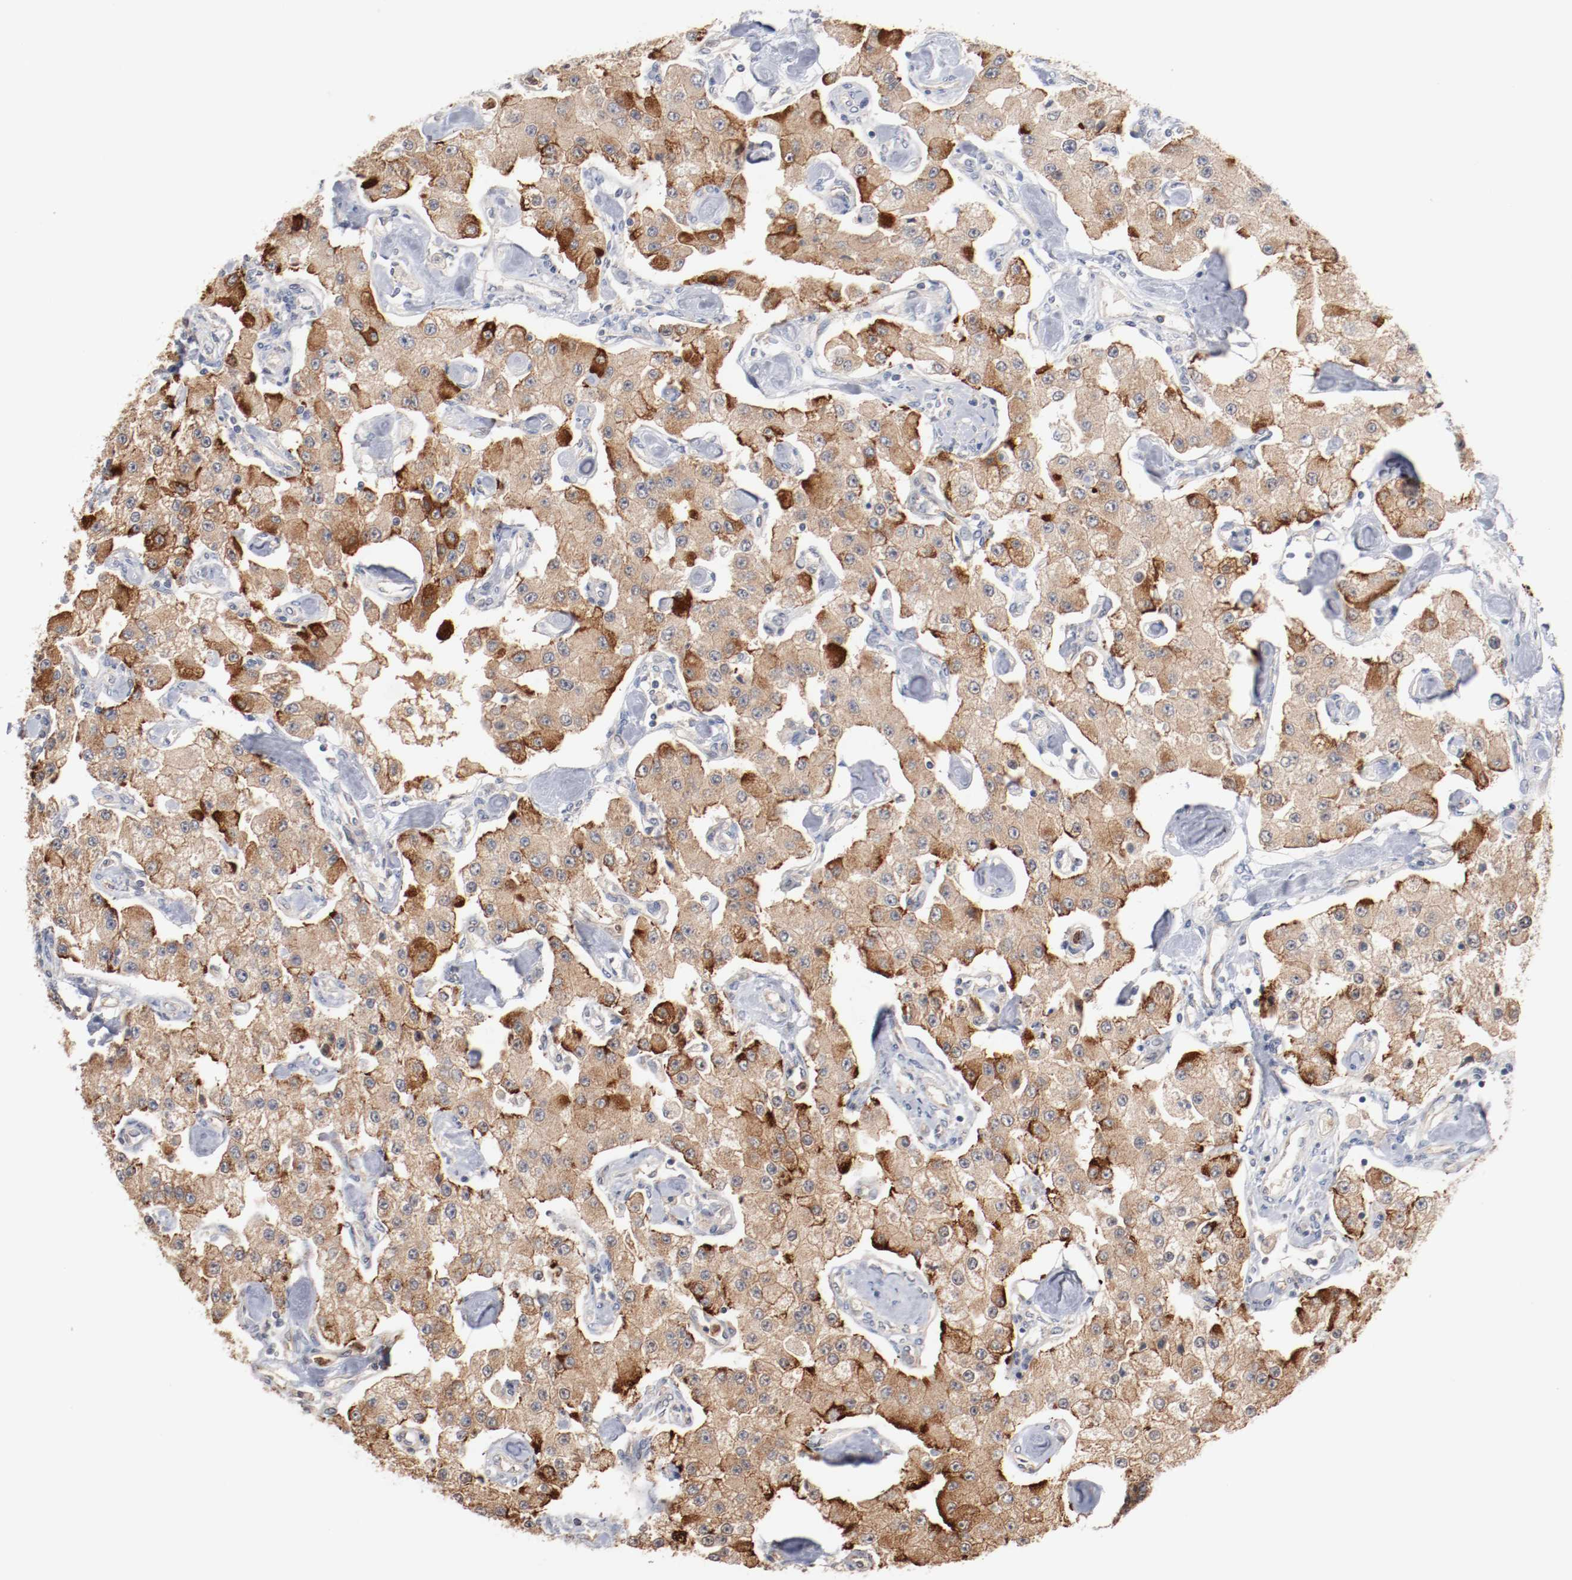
{"staining": {"intensity": "strong", "quantity": ">75%", "location": "cytoplasmic/membranous"}, "tissue": "carcinoid", "cell_type": "Tumor cells", "image_type": "cancer", "snomed": [{"axis": "morphology", "description": "Carcinoid, malignant, NOS"}, {"axis": "topography", "description": "Pancreas"}], "caption": "Carcinoid tissue exhibits strong cytoplasmic/membranous expression in about >75% of tumor cells, visualized by immunohistochemistry.", "gene": "RNASE11", "patient": {"sex": "male", "age": 41}}